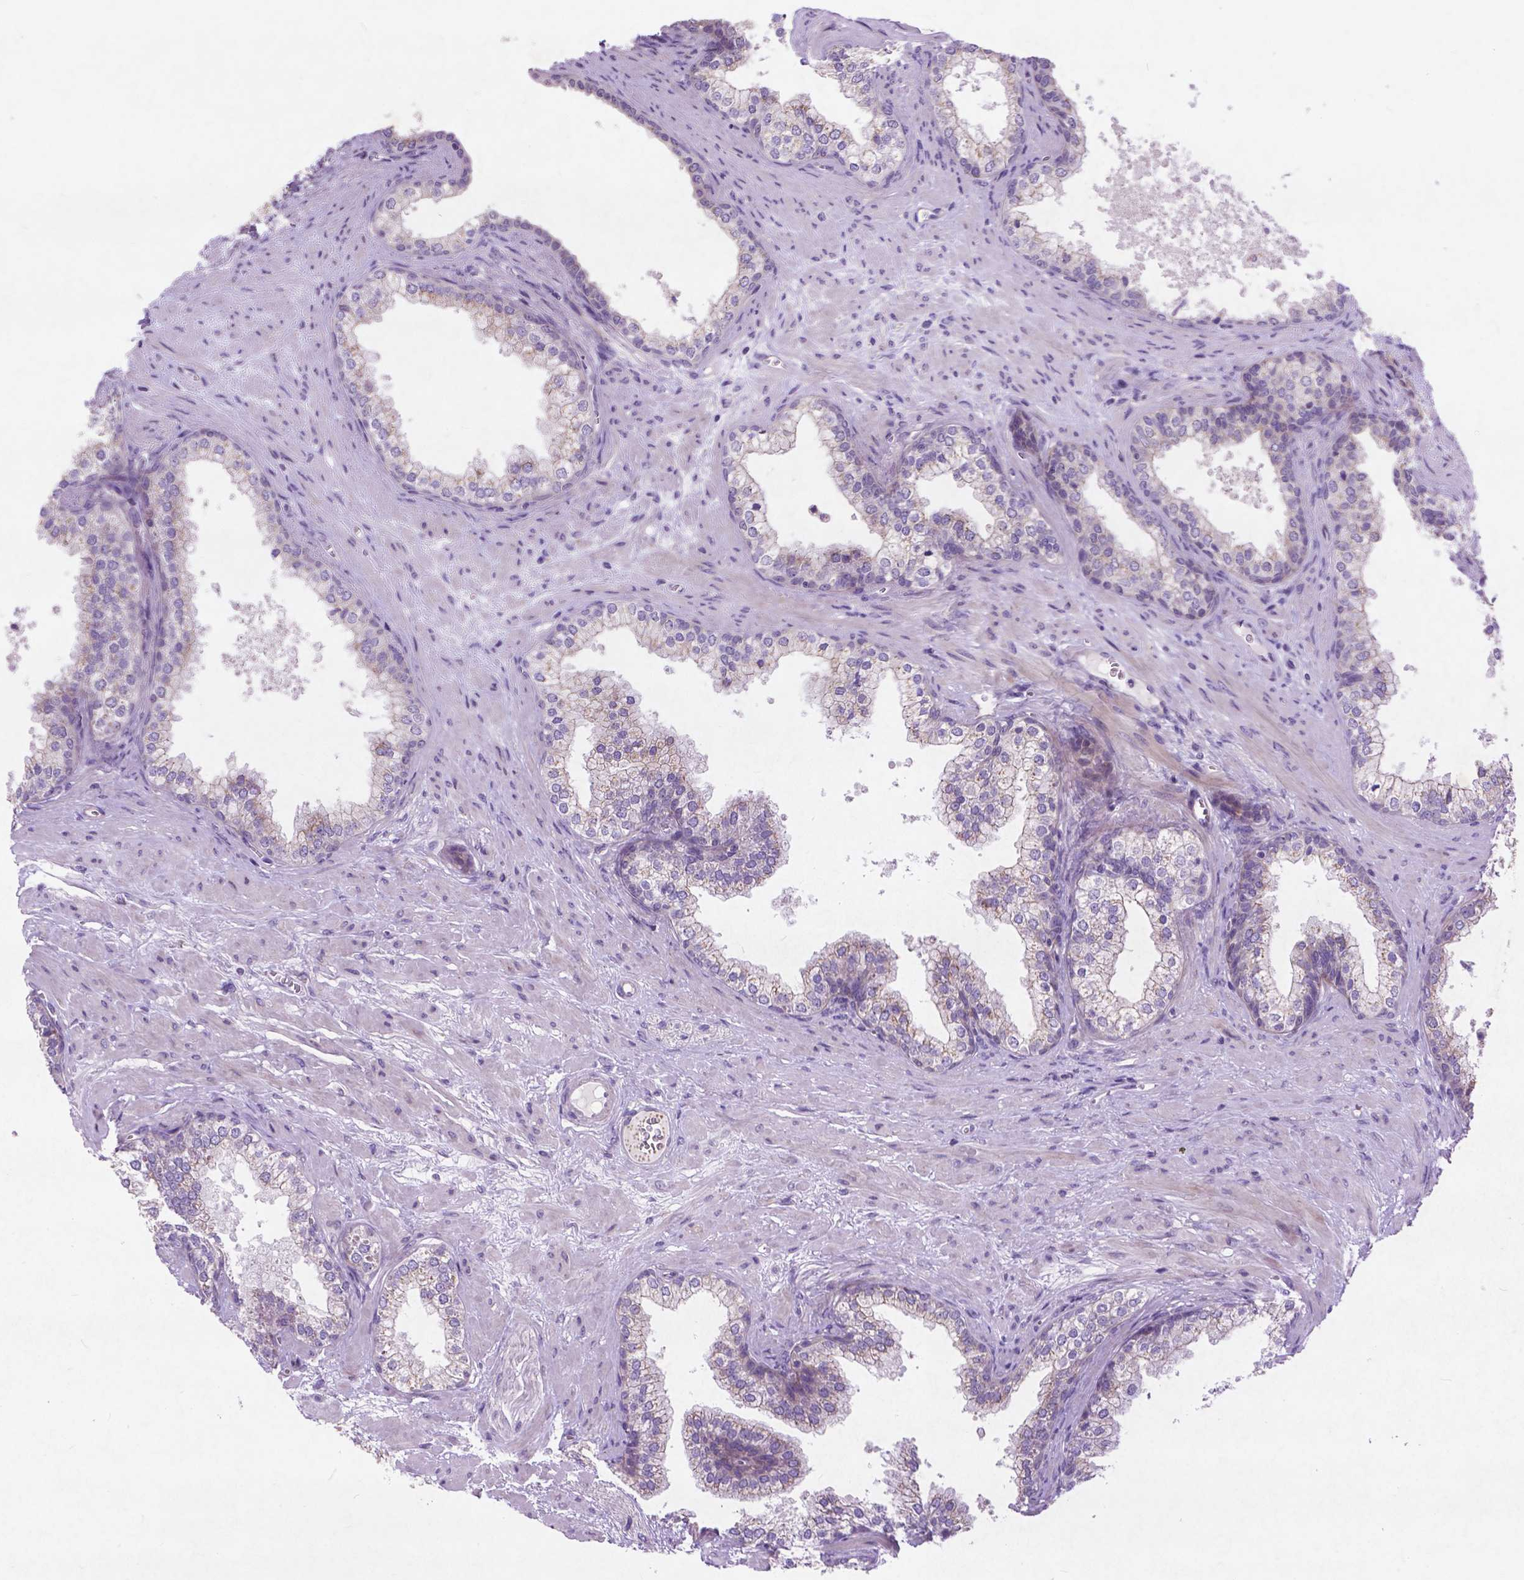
{"staining": {"intensity": "moderate", "quantity": "25%-75%", "location": "cytoplasmic/membranous"}, "tissue": "prostate", "cell_type": "Glandular cells", "image_type": "normal", "snomed": [{"axis": "morphology", "description": "Normal tissue, NOS"}, {"axis": "topography", "description": "Prostate"}], "caption": "Immunohistochemistry staining of benign prostate, which exhibits medium levels of moderate cytoplasmic/membranous staining in about 25%-75% of glandular cells indicating moderate cytoplasmic/membranous protein staining. The staining was performed using DAB (3,3'-diaminobenzidine) (brown) for protein detection and nuclei were counterstained in hematoxylin (blue).", "gene": "ATG4D", "patient": {"sex": "male", "age": 79}}